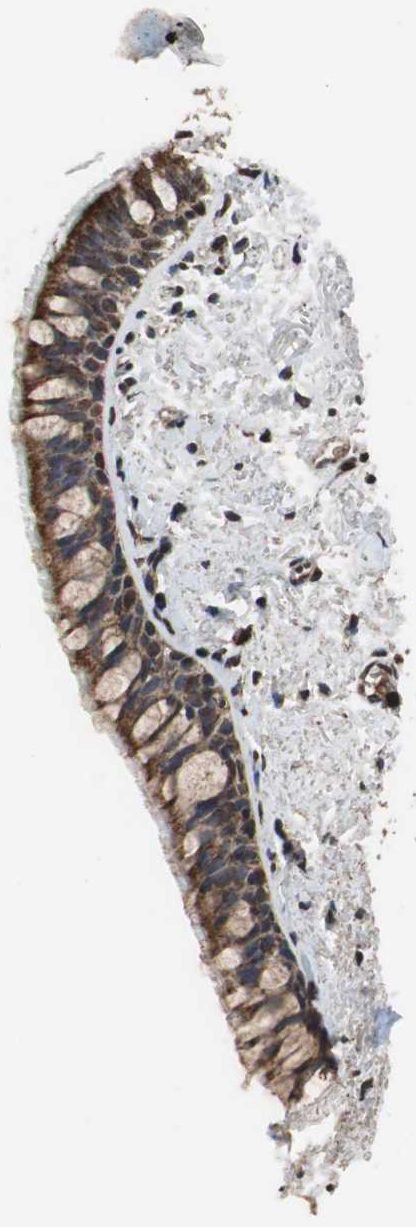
{"staining": {"intensity": "strong", "quantity": ">75%", "location": "cytoplasmic/membranous"}, "tissue": "bronchus", "cell_type": "Respiratory epithelial cells", "image_type": "normal", "snomed": [{"axis": "morphology", "description": "Normal tissue, NOS"}, {"axis": "topography", "description": "Bronchus"}], "caption": "High-power microscopy captured an immunohistochemistry (IHC) image of benign bronchus, revealing strong cytoplasmic/membranous positivity in about >75% of respiratory epithelial cells.", "gene": "HSPA9", "patient": {"sex": "female", "age": 73}}